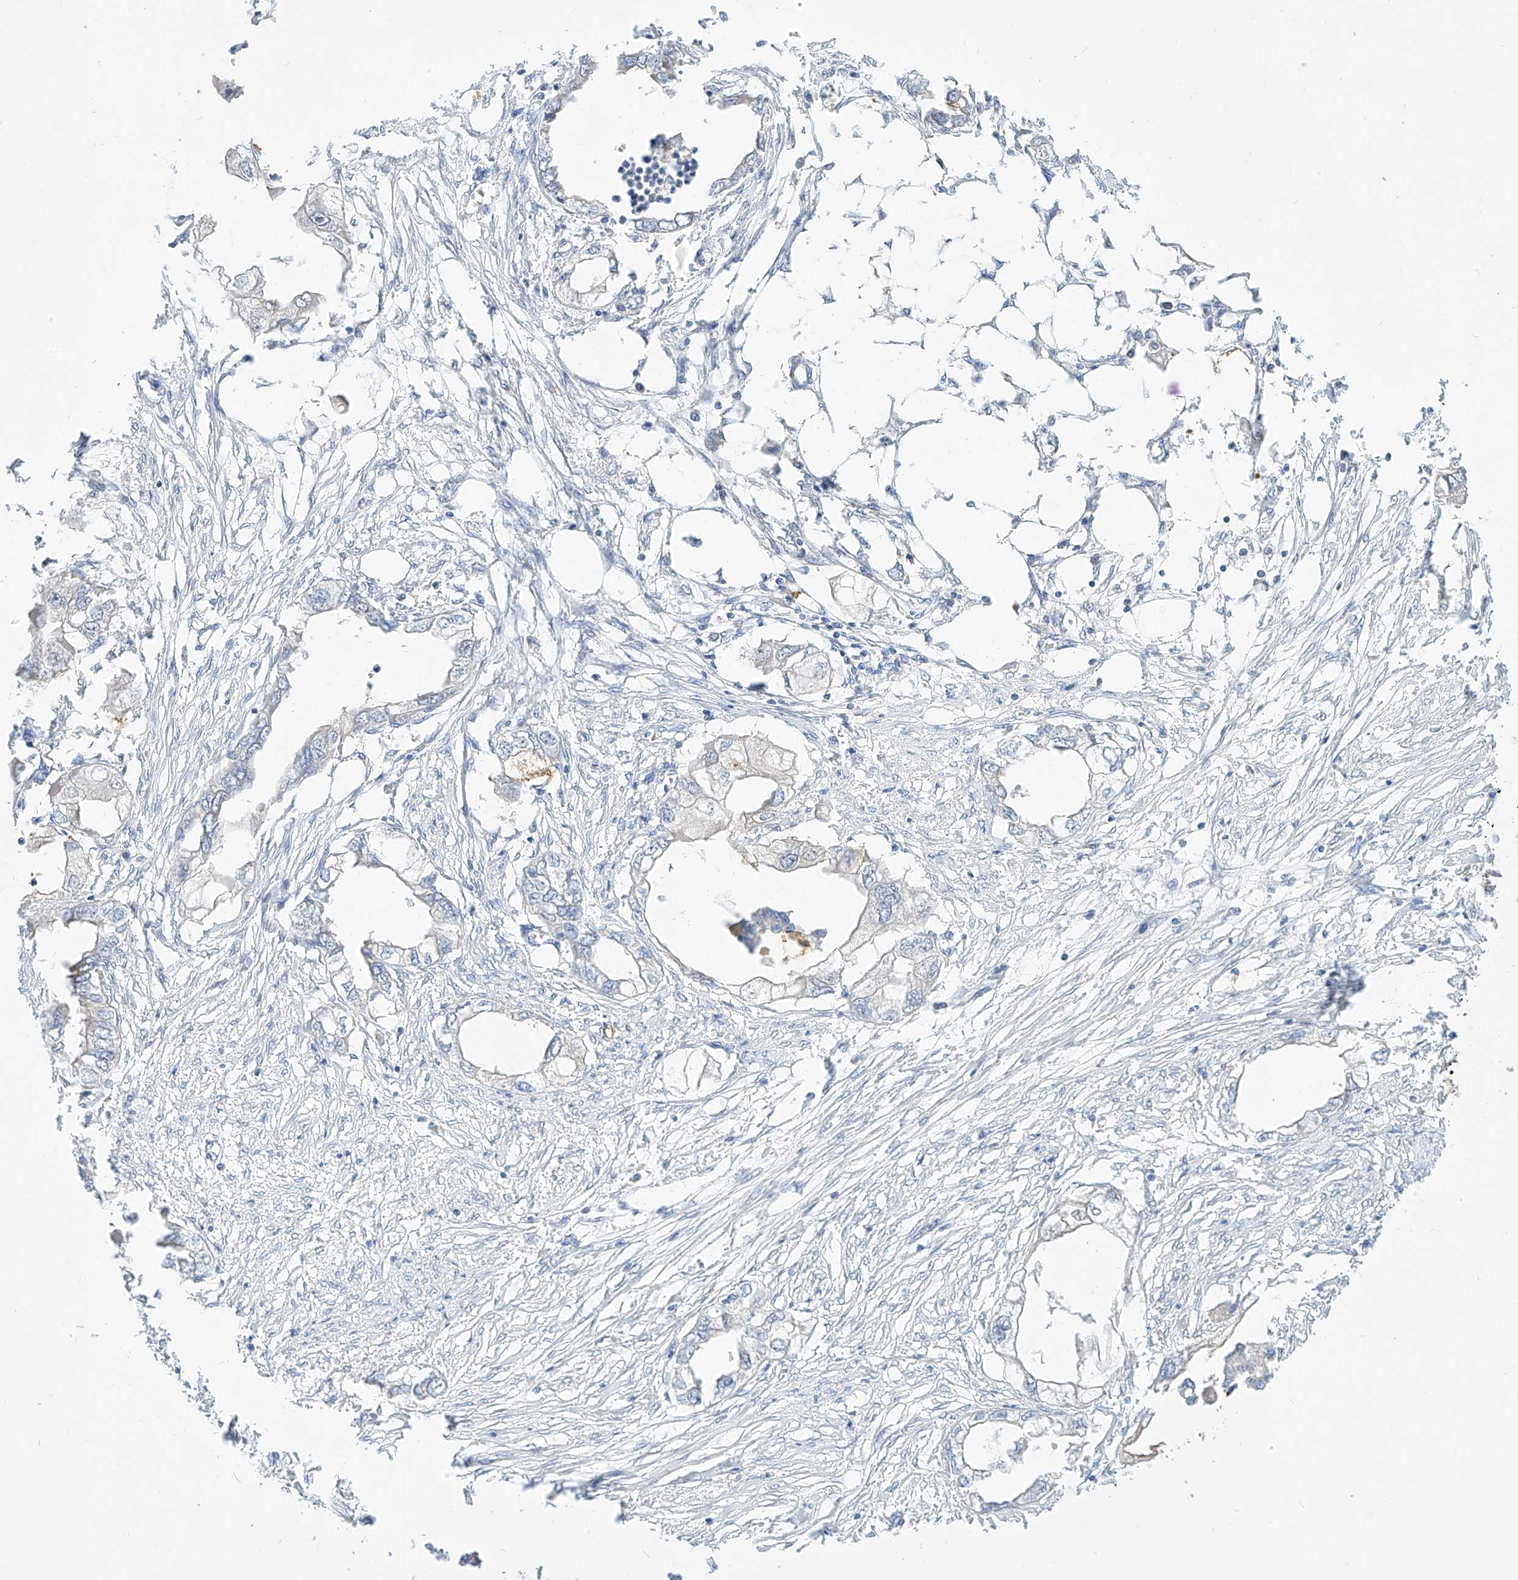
{"staining": {"intensity": "negative", "quantity": "none", "location": "none"}, "tissue": "endometrial cancer", "cell_type": "Tumor cells", "image_type": "cancer", "snomed": [{"axis": "morphology", "description": "Adenocarcinoma, NOS"}, {"axis": "morphology", "description": "Adenocarcinoma, metastatic, NOS"}, {"axis": "topography", "description": "Adipose tissue"}, {"axis": "topography", "description": "Endometrium"}], "caption": "A histopathology image of endometrial adenocarcinoma stained for a protein reveals no brown staining in tumor cells.", "gene": "RASA2", "patient": {"sex": "female", "age": 67}}